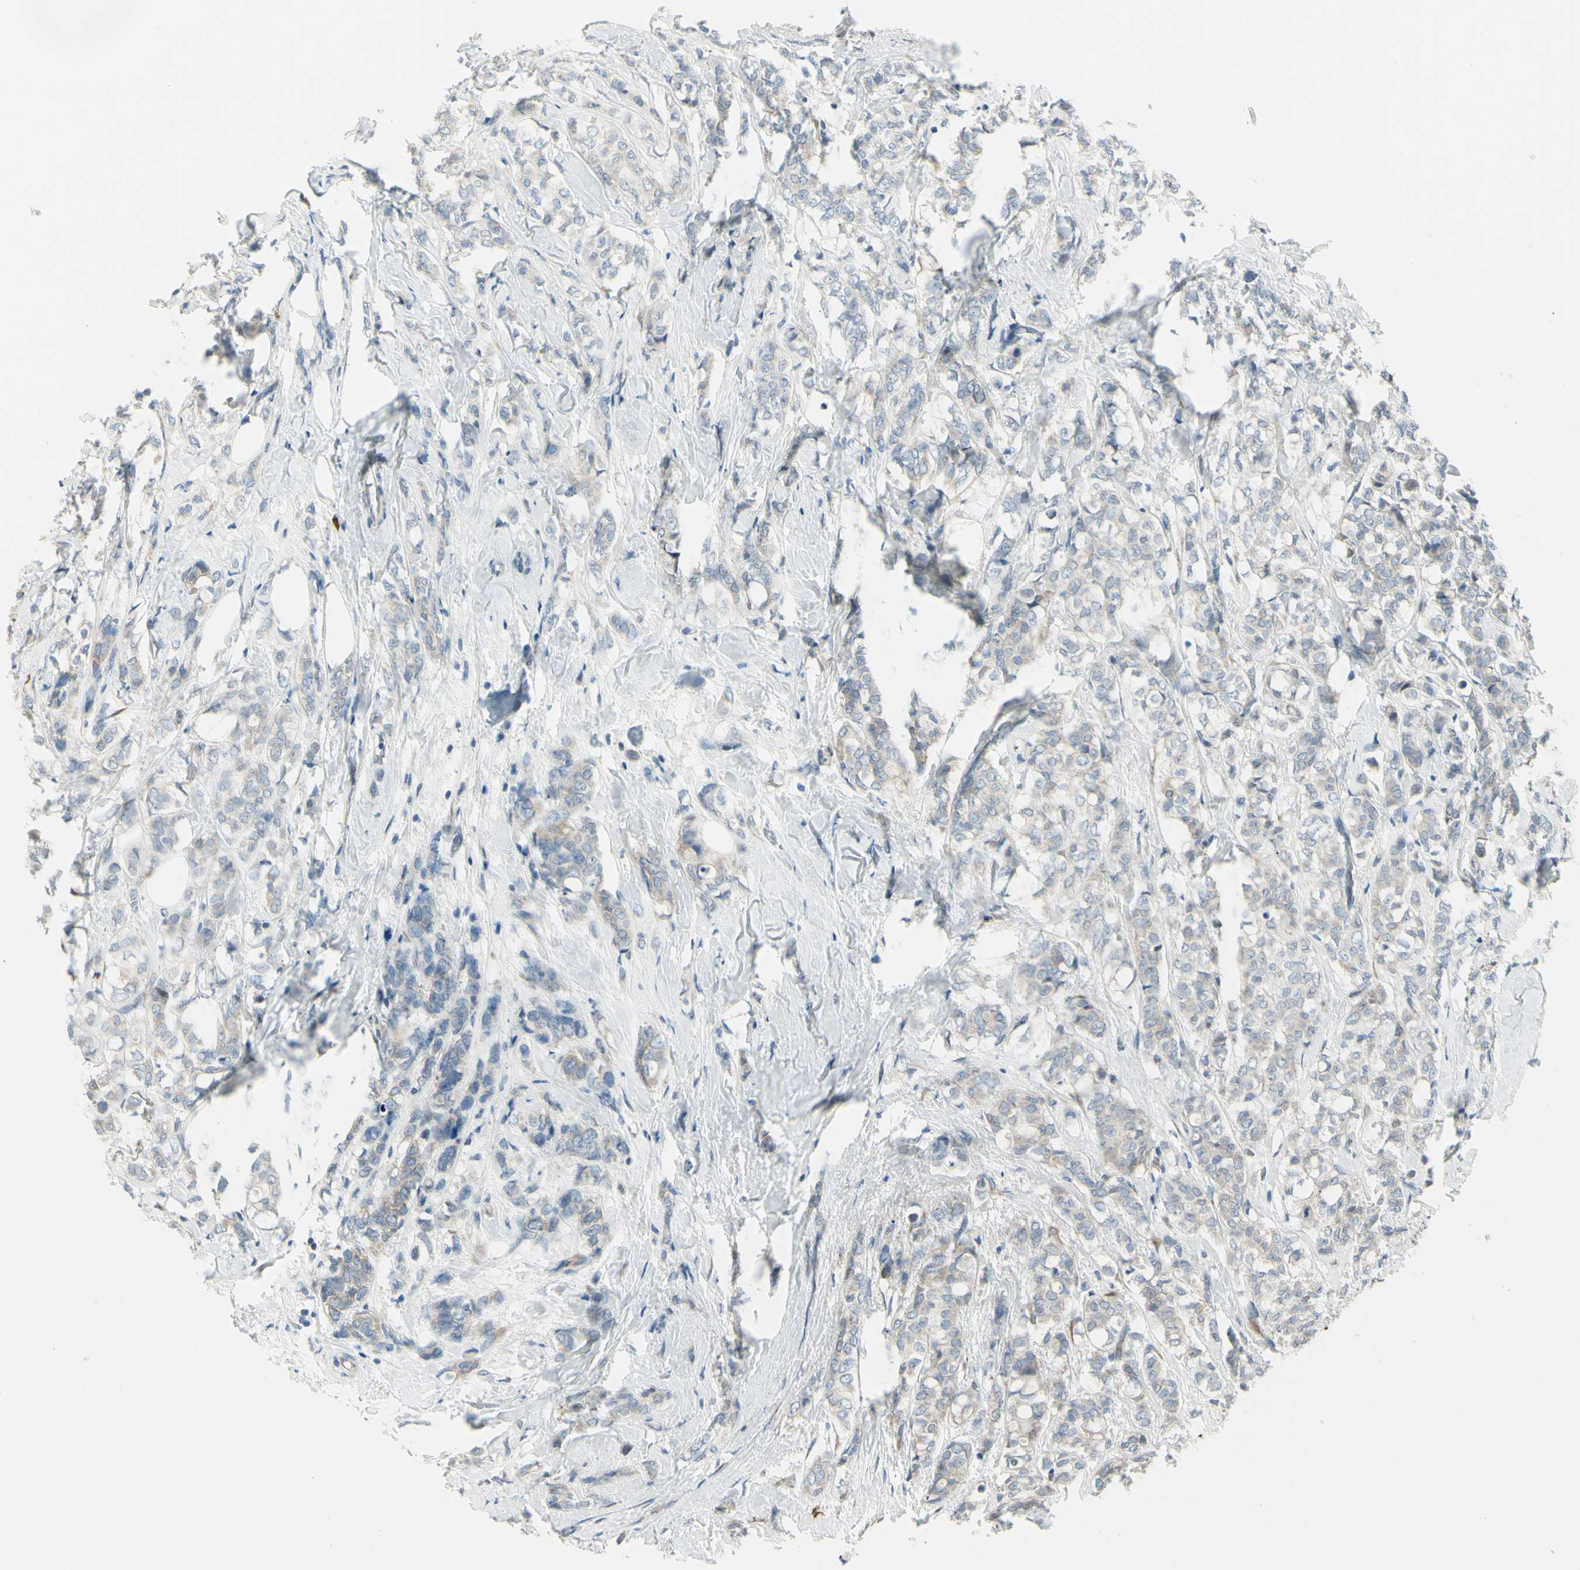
{"staining": {"intensity": "weak", "quantity": "25%-75%", "location": "cytoplasmic/membranous"}, "tissue": "breast cancer", "cell_type": "Tumor cells", "image_type": "cancer", "snomed": [{"axis": "morphology", "description": "Lobular carcinoma"}, {"axis": "topography", "description": "Breast"}], "caption": "Protein staining by IHC shows weak cytoplasmic/membranous expression in about 25%-75% of tumor cells in breast cancer.", "gene": "SELENOS", "patient": {"sex": "female", "age": 60}}